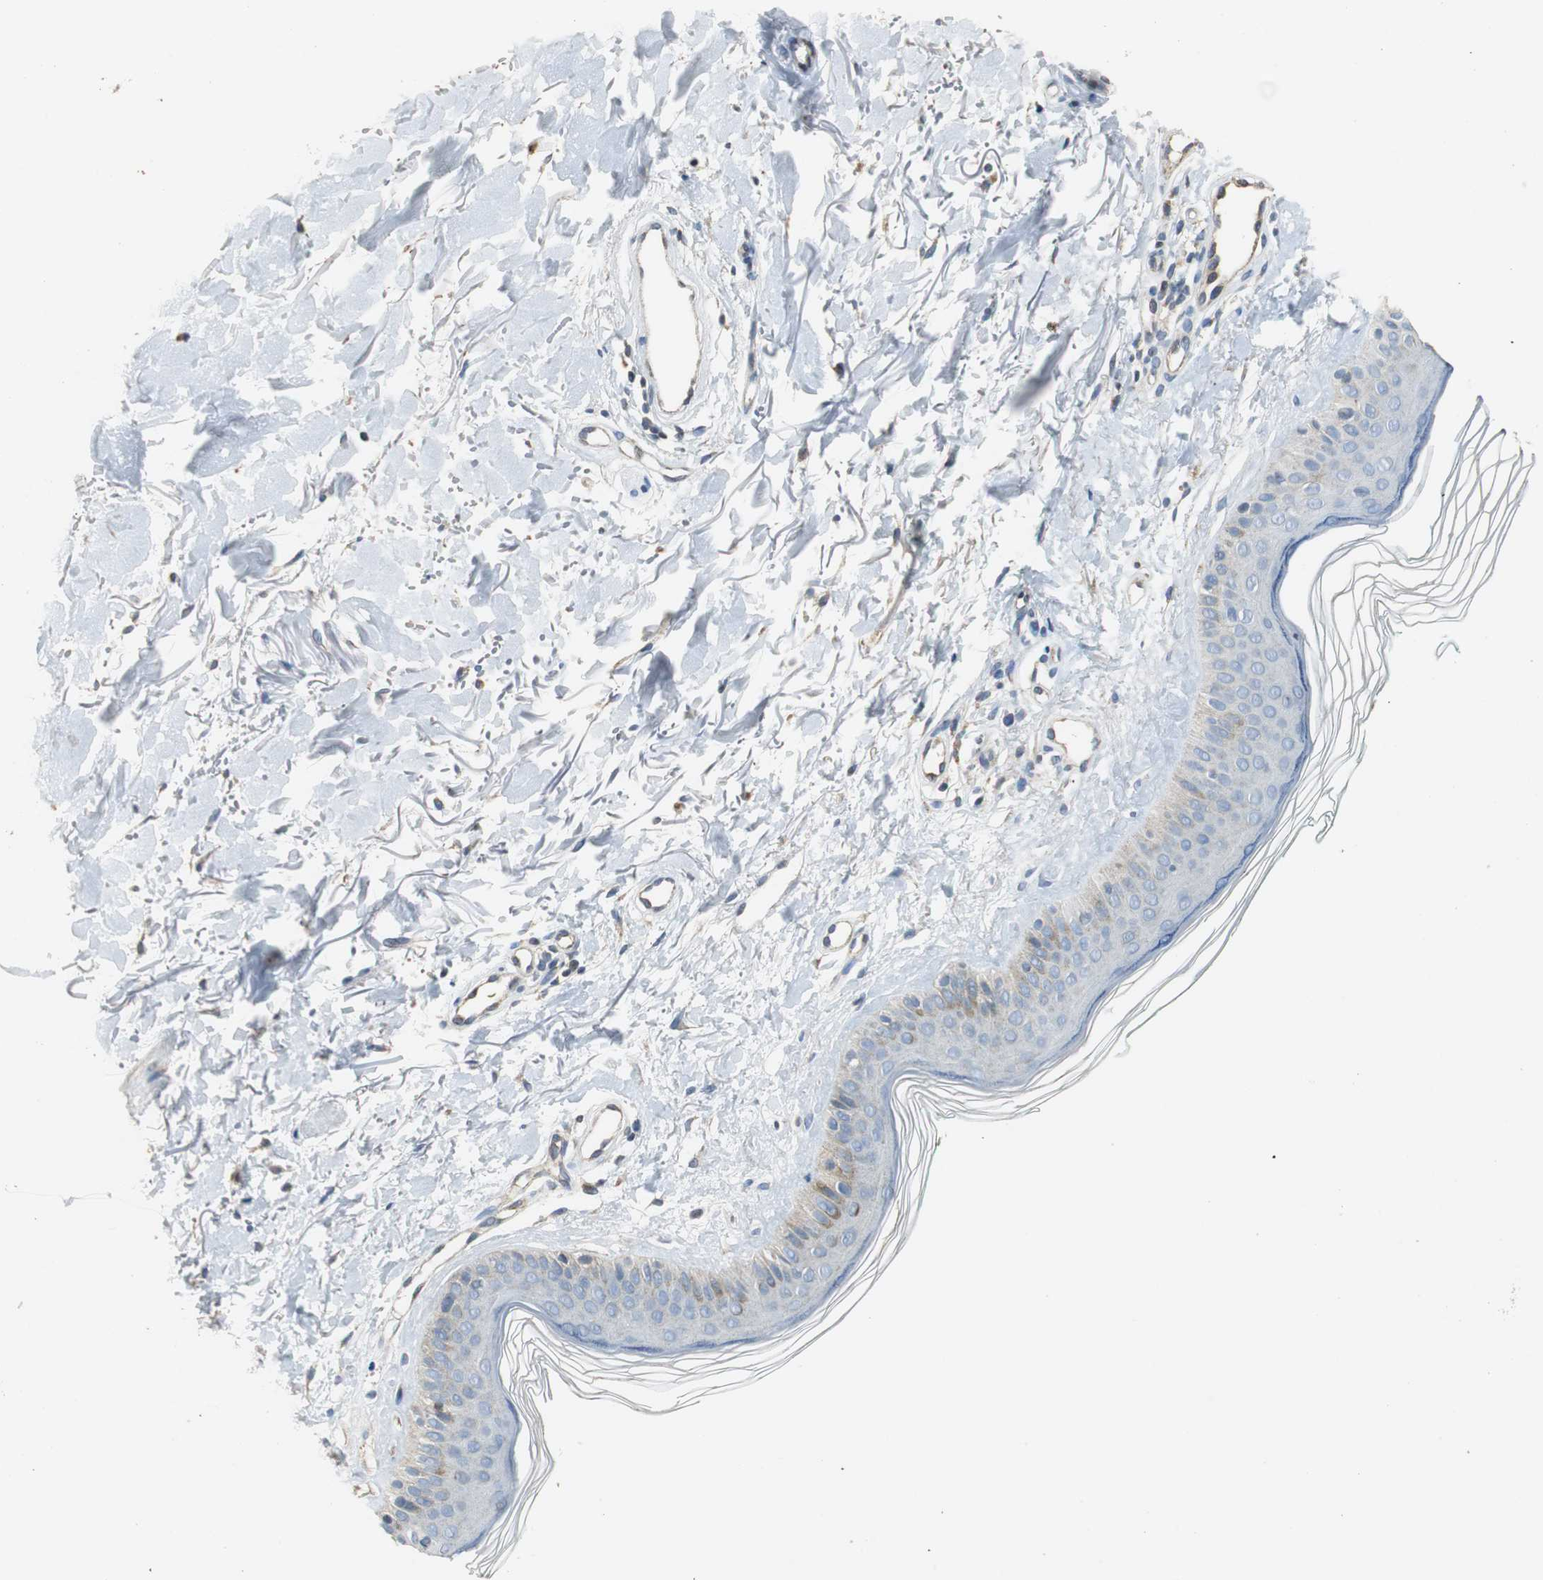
{"staining": {"intensity": "negative", "quantity": "none", "location": "none"}, "tissue": "skin", "cell_type": "Fibroblasts", "image_type": "normal", "snomed": [{"axis": "morphology", "description": "Normal tissue, NOS"}, {"axis": "topography", "description": "Skin"}], "caption": "This is a histopathology image of immunohistochemistry staining of unremarkable skin, which shows no positivity in fibroblasts.", "gene": "GSDMD", "patient": {"sex": "male", "age": 71}}